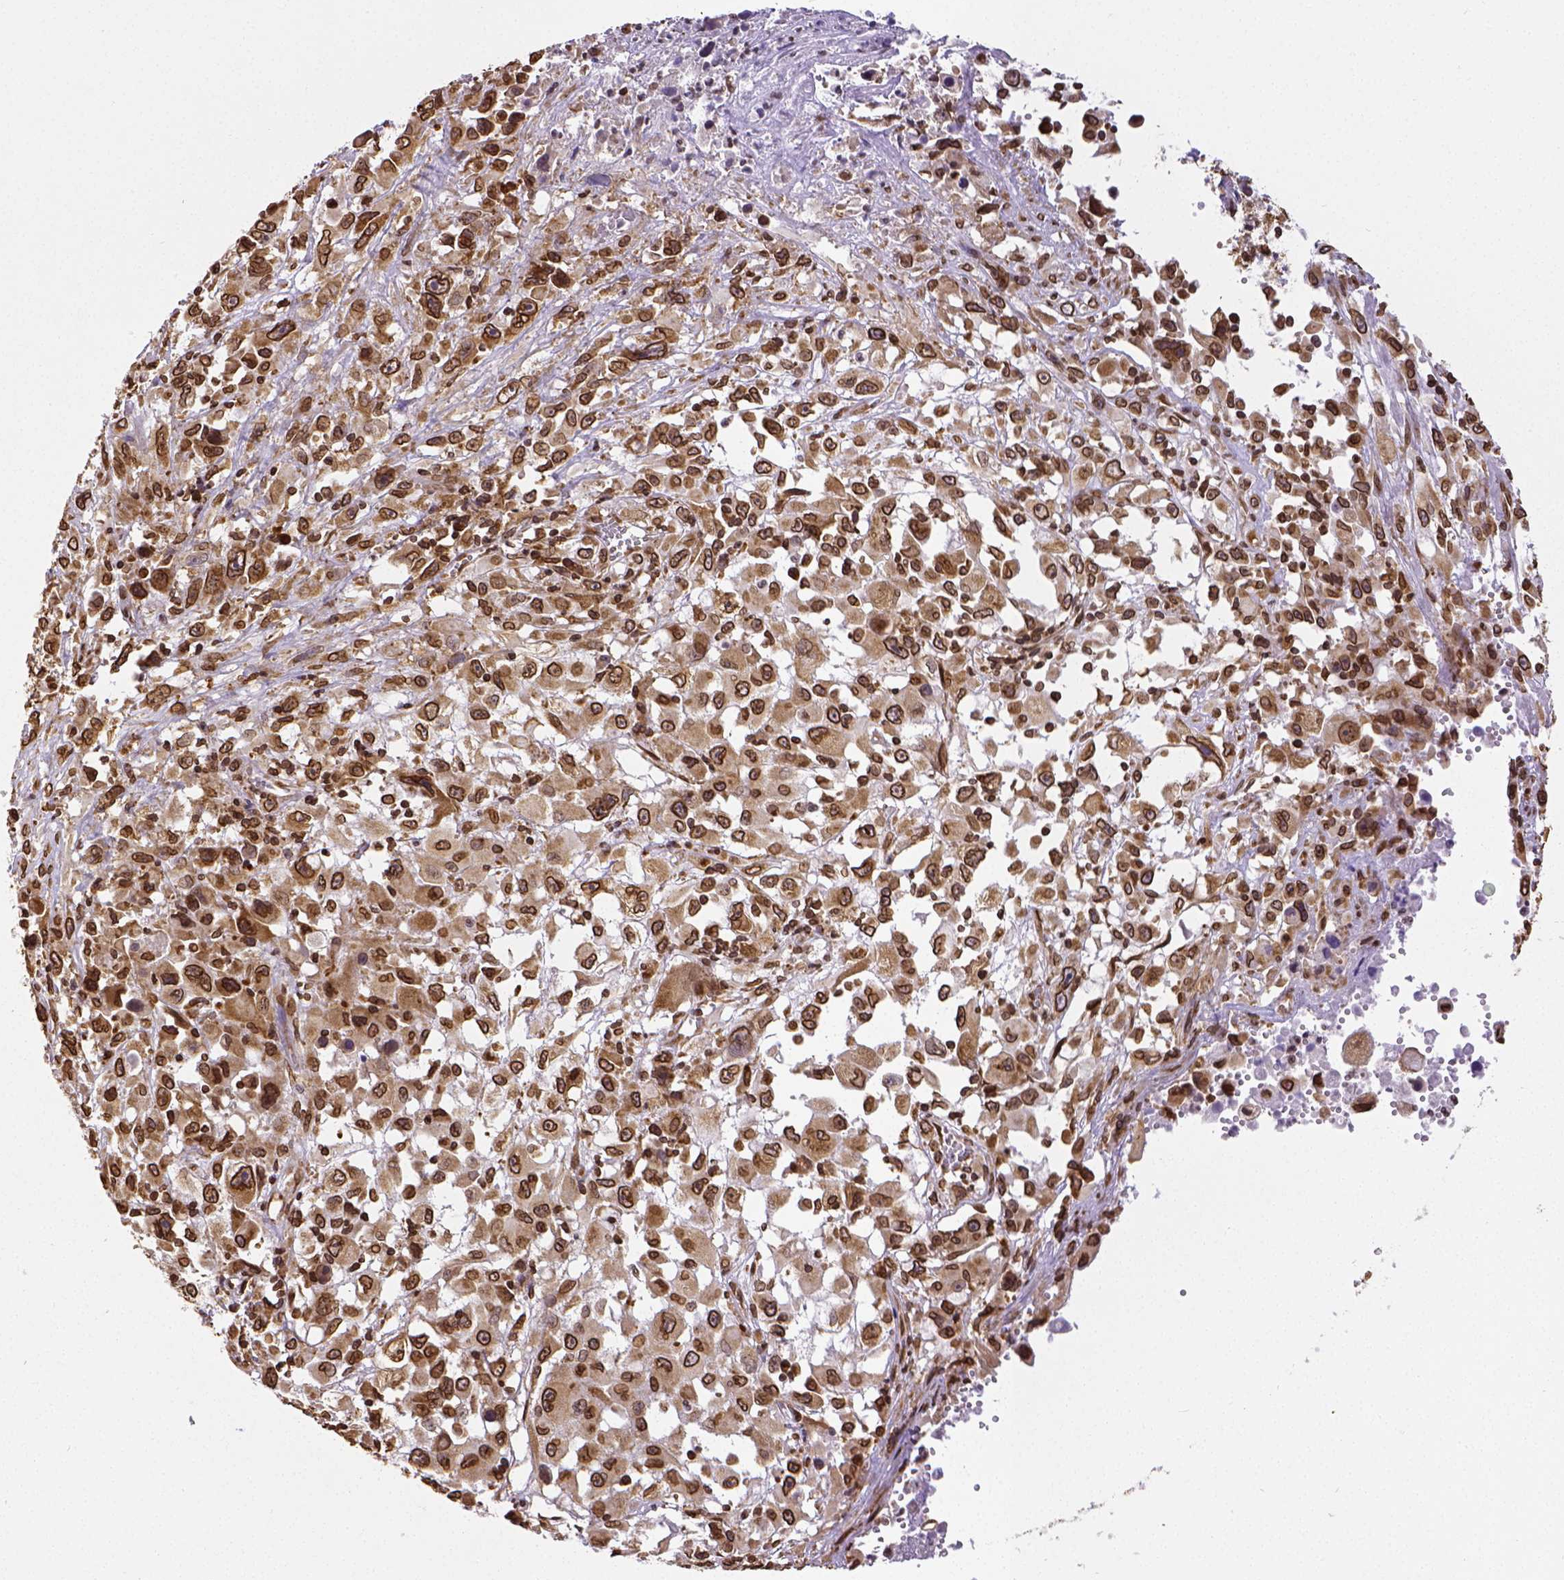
{"staining": {"intensity": "strong", "quantity": ">75%", "location": "cytoplasmic/membranous,nuclear"}, "tissue": "melanoma", "cell_type": "Tumor cells", "image_type": "cancer", "snomed": [{"axis": "morphology", "description": "Malignant melanoma, Metastatic site"}, {"axis": "topography", "description": "Soft tissue"}], "caption": "Strong cytoplasmic/membranous and nuclear protein staining is present in about >75% of tumor cells in melanoma. (Brightfield microscopy of DAB IHC at high magnification).", "gene": "MTDH", "patient": {"sex": "male", "age": 50}}